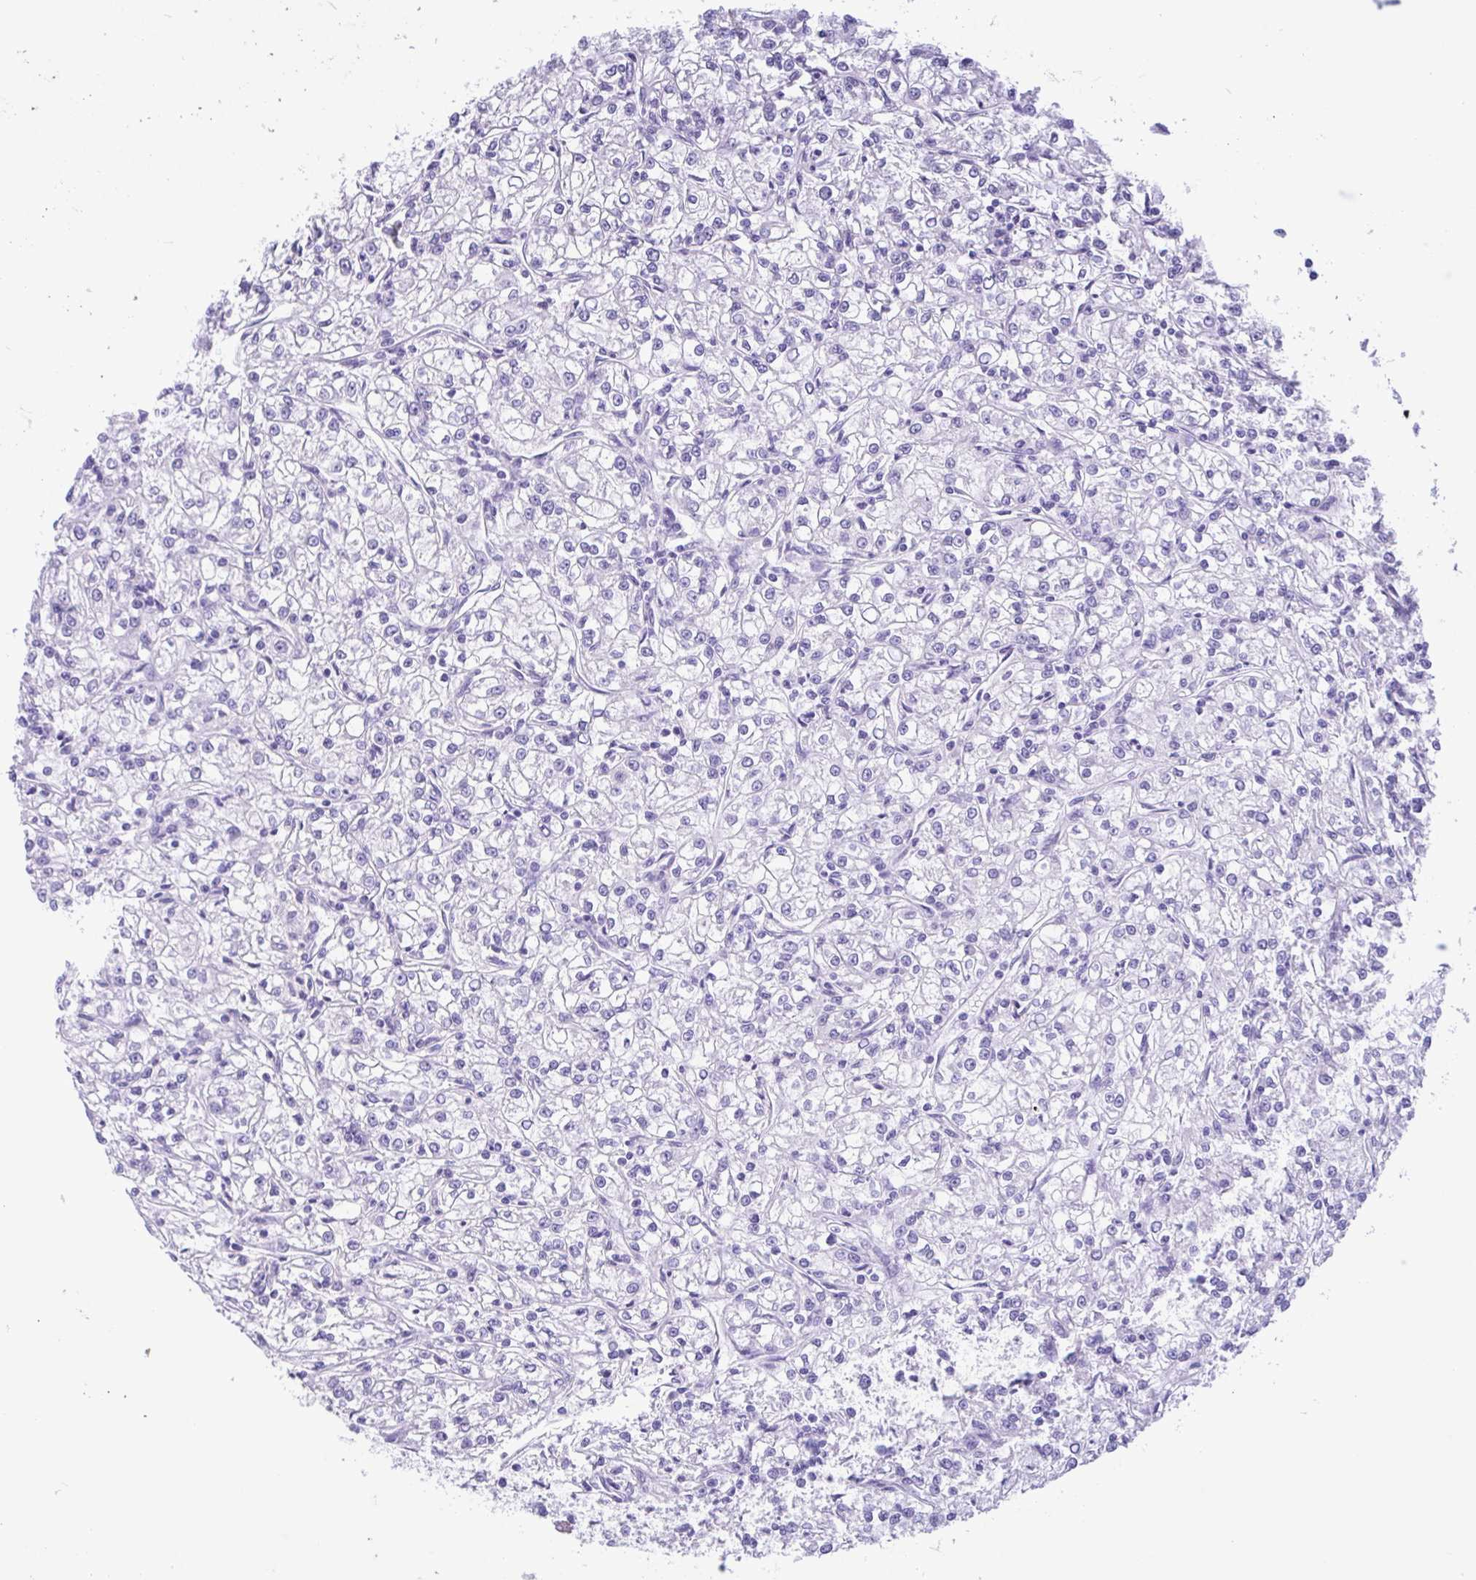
{"staining": {"intensity": "negative", "quantity": "none", "location": "none"}, "tissue": "renal cancer", "cell_type": "Tumor cells", "image_type": "cancer", "snomed": [{"axis": "morphology", "description": "Adenocarcinoma, NOS"}, {"axis": "topography", "description": "Kidney"}], "caption": "High power microscopy photomicrograph of an immunohistochemistry (IHC) photomicrograph of adenocarcinoma (renal), revealing no significant expression in tumor cells.", "gene": "OR4N4", "patient": {"sex": "female", "age": 59}}